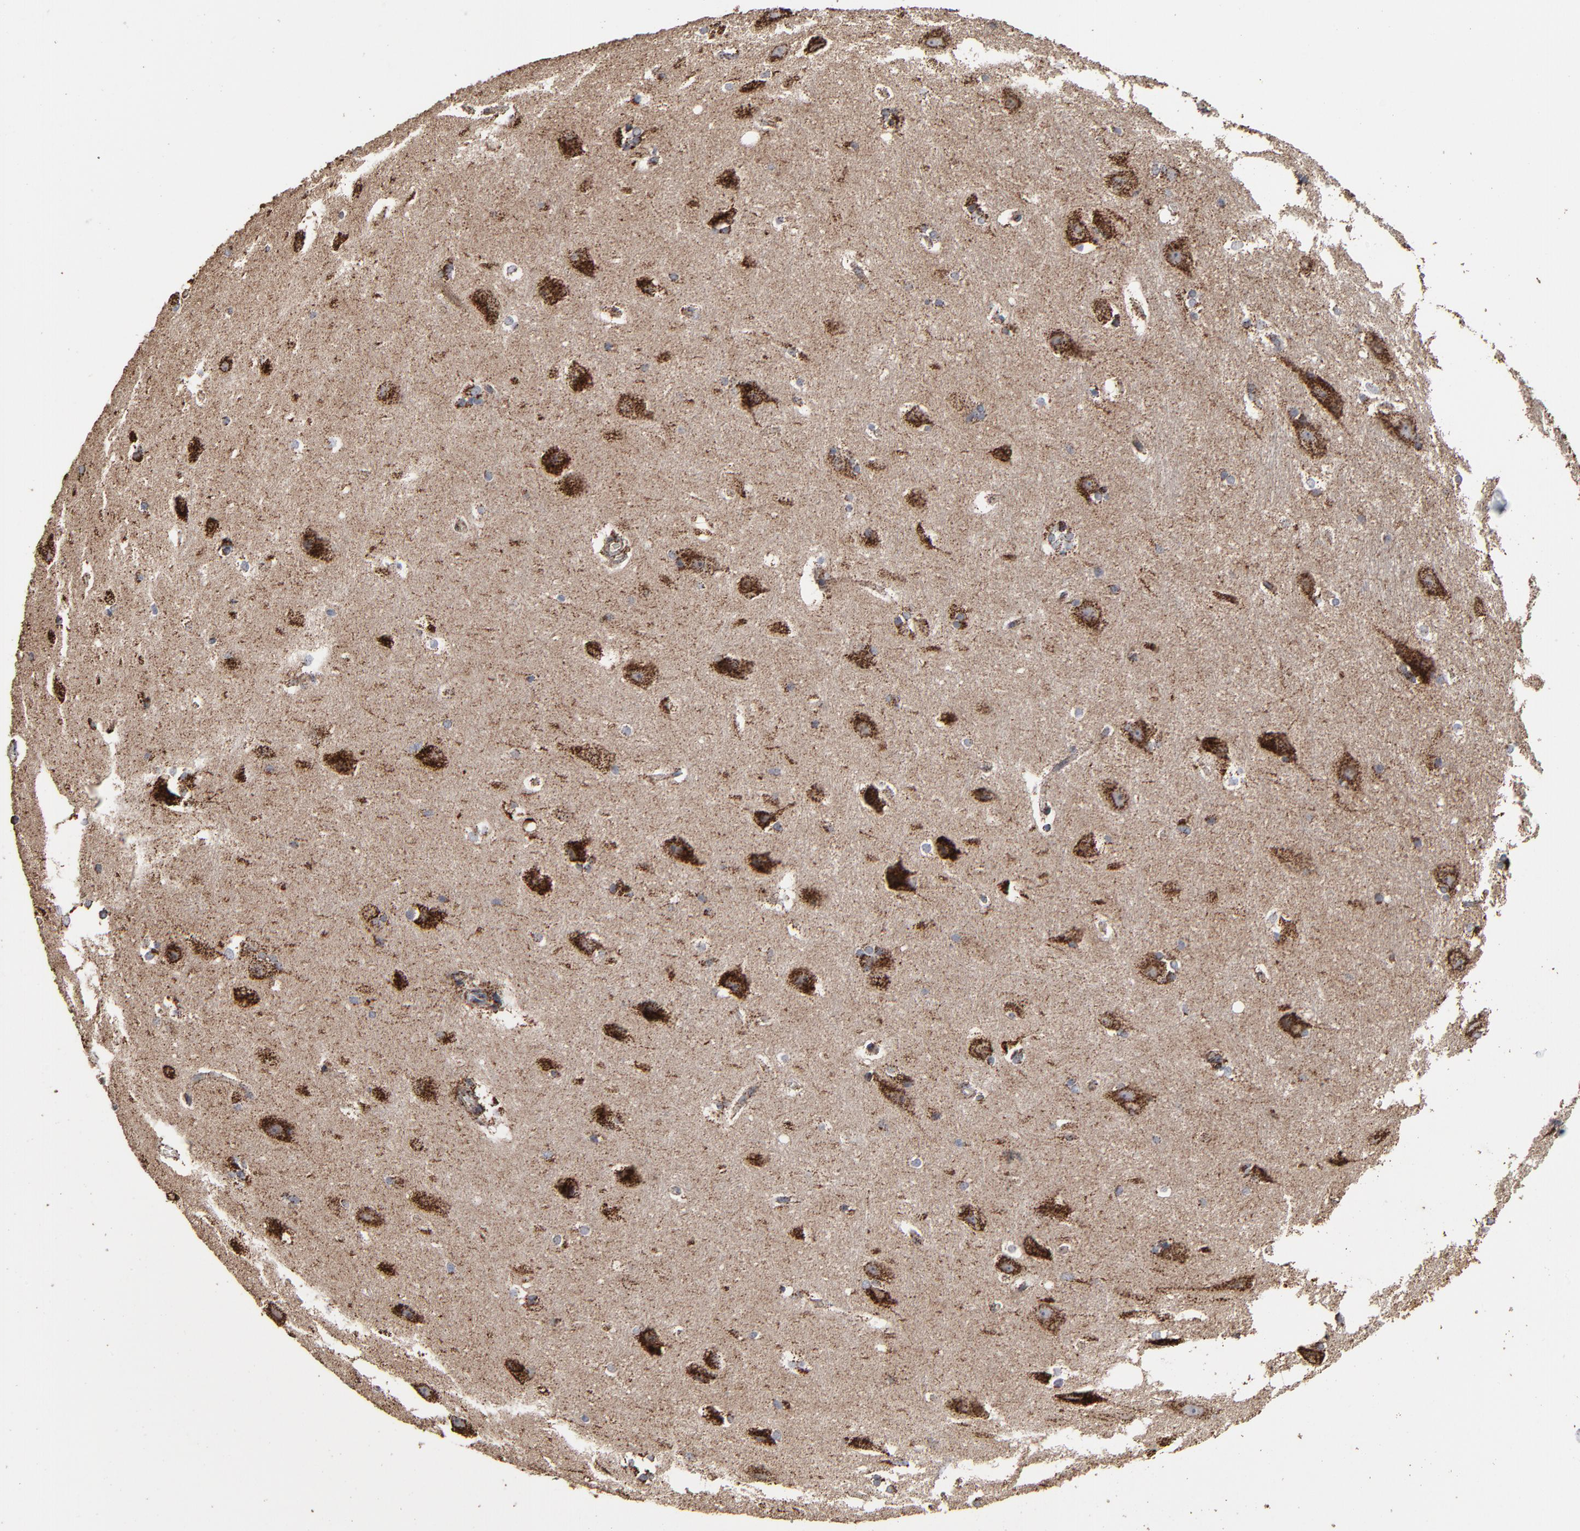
{"staining": {"intensity": "strong", "quantity": "25%-75%", "location": "cytoplasmic/membranous"}, "tissue": "hippocampus", "cell_type": "Glial cells", "image_type": "normal", "snomed": [{"axis": "morphology", "description": "Normal tissue, NOS"}, {"axis": "topography", "description": "Hippocampus"}], "caption": "Brown immunohistochemical staining in normal hippocampus exhibits strong cytoplasmic/membranous expression in approximately 25%-75% of glial cells.", "gene": "UQCRC1", "patient": {"sex": "female", "age": 19}}